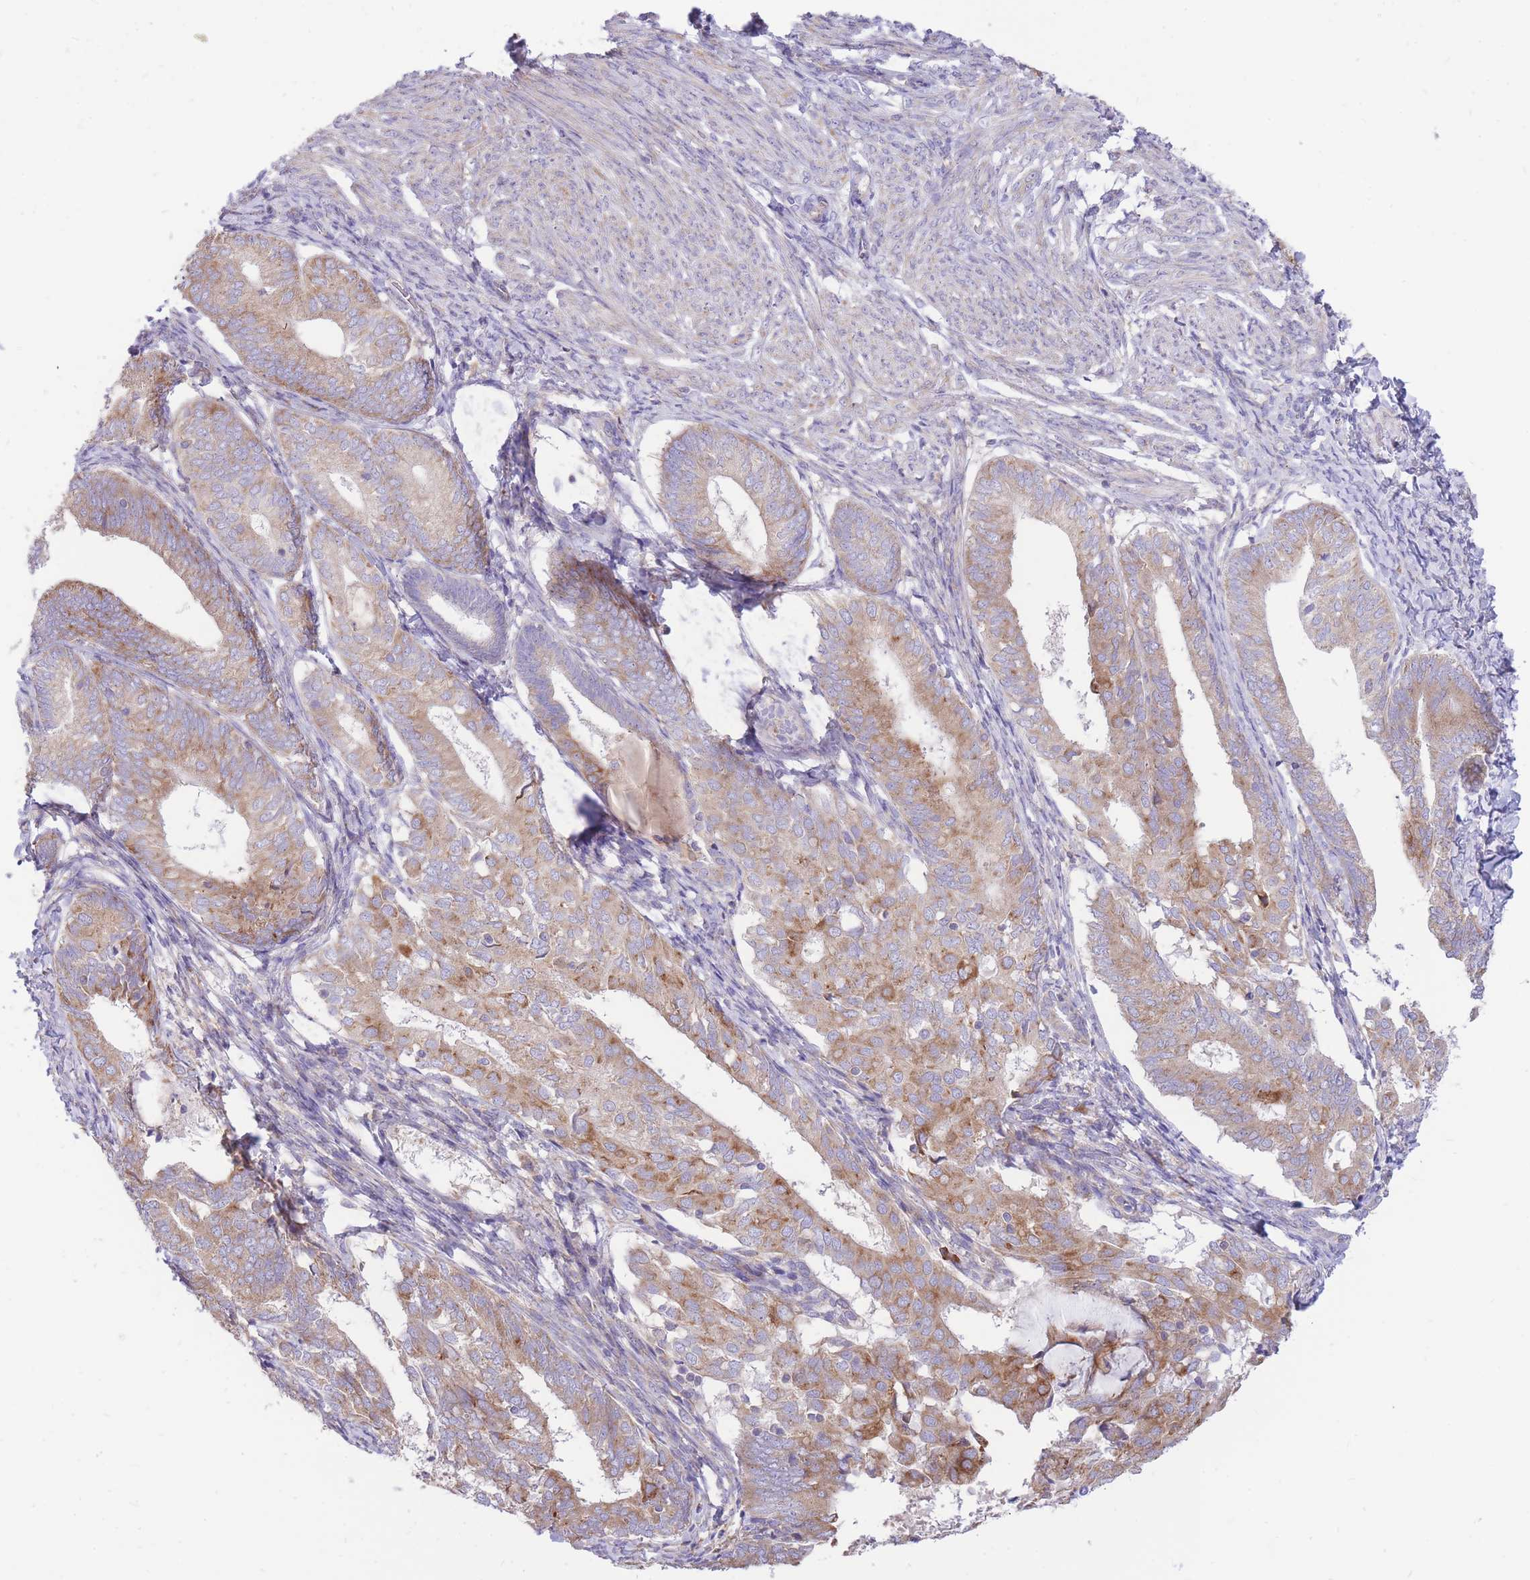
{"staining": {"intensity": "moderate", "quantity": "25%-75%", "location": "cytoplasmic/membranous"}, "tissue": "endometrial cancer", "cell_type": "Tumor cells", "image_type": "cancer", "snomed": [{"axis": "morphology", "description": "Adenocarcinoma, NOS"}, {"axis": "topography", "description": "Endometrium"}], "caption": "The micrograph demonstrates a brown stain indicating the presence of a protein in the cytoplasmic/membranous of tumor cells in endometrial adenocarcinoma. The staining was performed using DAB (3,3'-diaminobenzidine), with brown indicating positive protein expression. Nuclei are stained blue with hematoxylin.", "gene": "GBP7", "patient": {"sex": "female", "age": 87}}